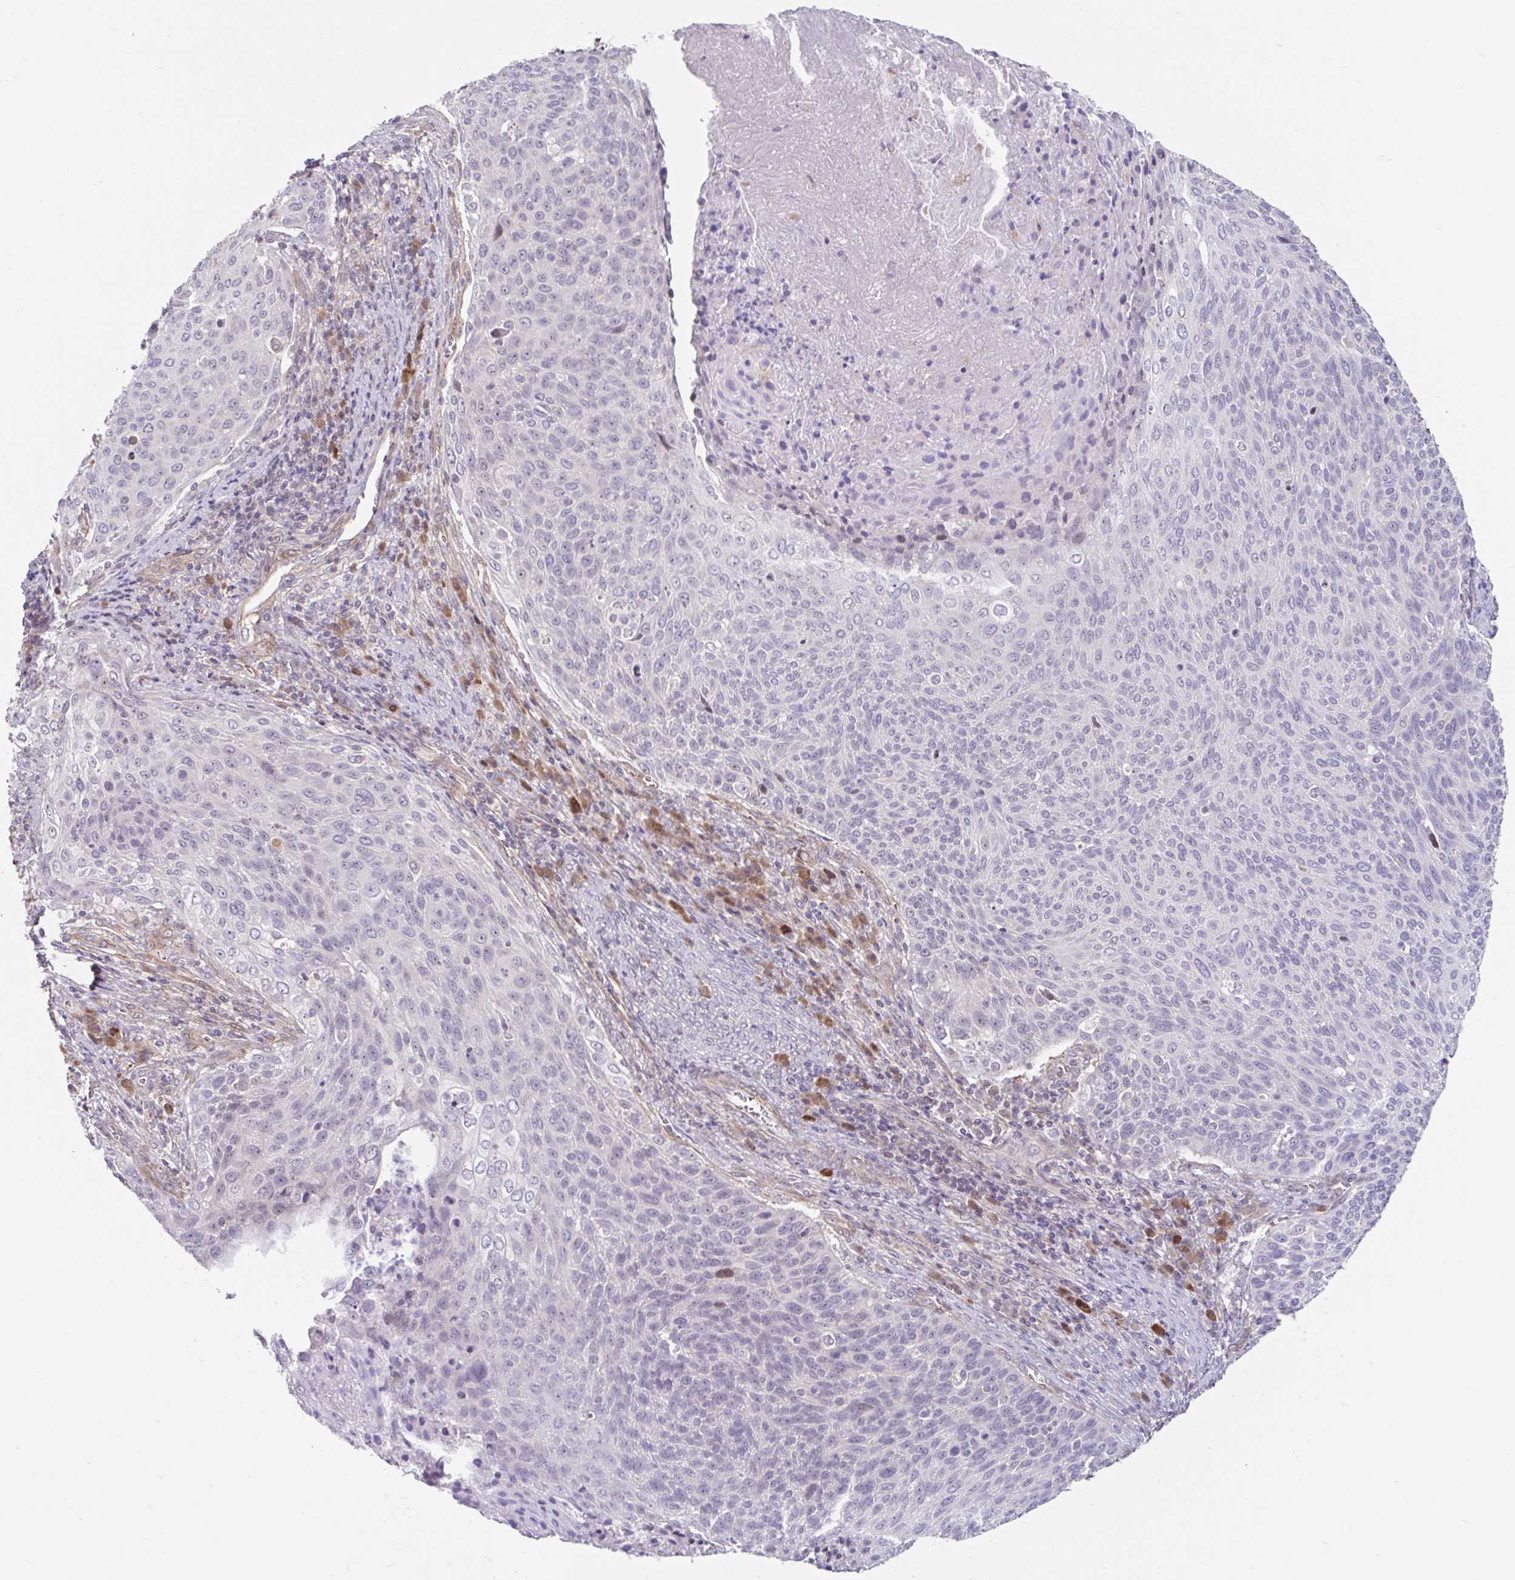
{"staining": {"intensity": "negative", "quantity": "none", "location": "none"}, "tissue": "cervical cancer", "cell_type": "Tumor cells", "image_type": "cancer", "snomed": [{"axis": "morphology", "description": "Squamous cell carcinoma, NOS"}, {"axis": "topography", "description": "Cervix"}], "caption": "Squamous cell carcinoma (cervical) was stained to show a protein in brown. There is no significant staining in tumor cells.", "gene": "NT5C1B", "patient": {"sex": "female", "age": 31}}